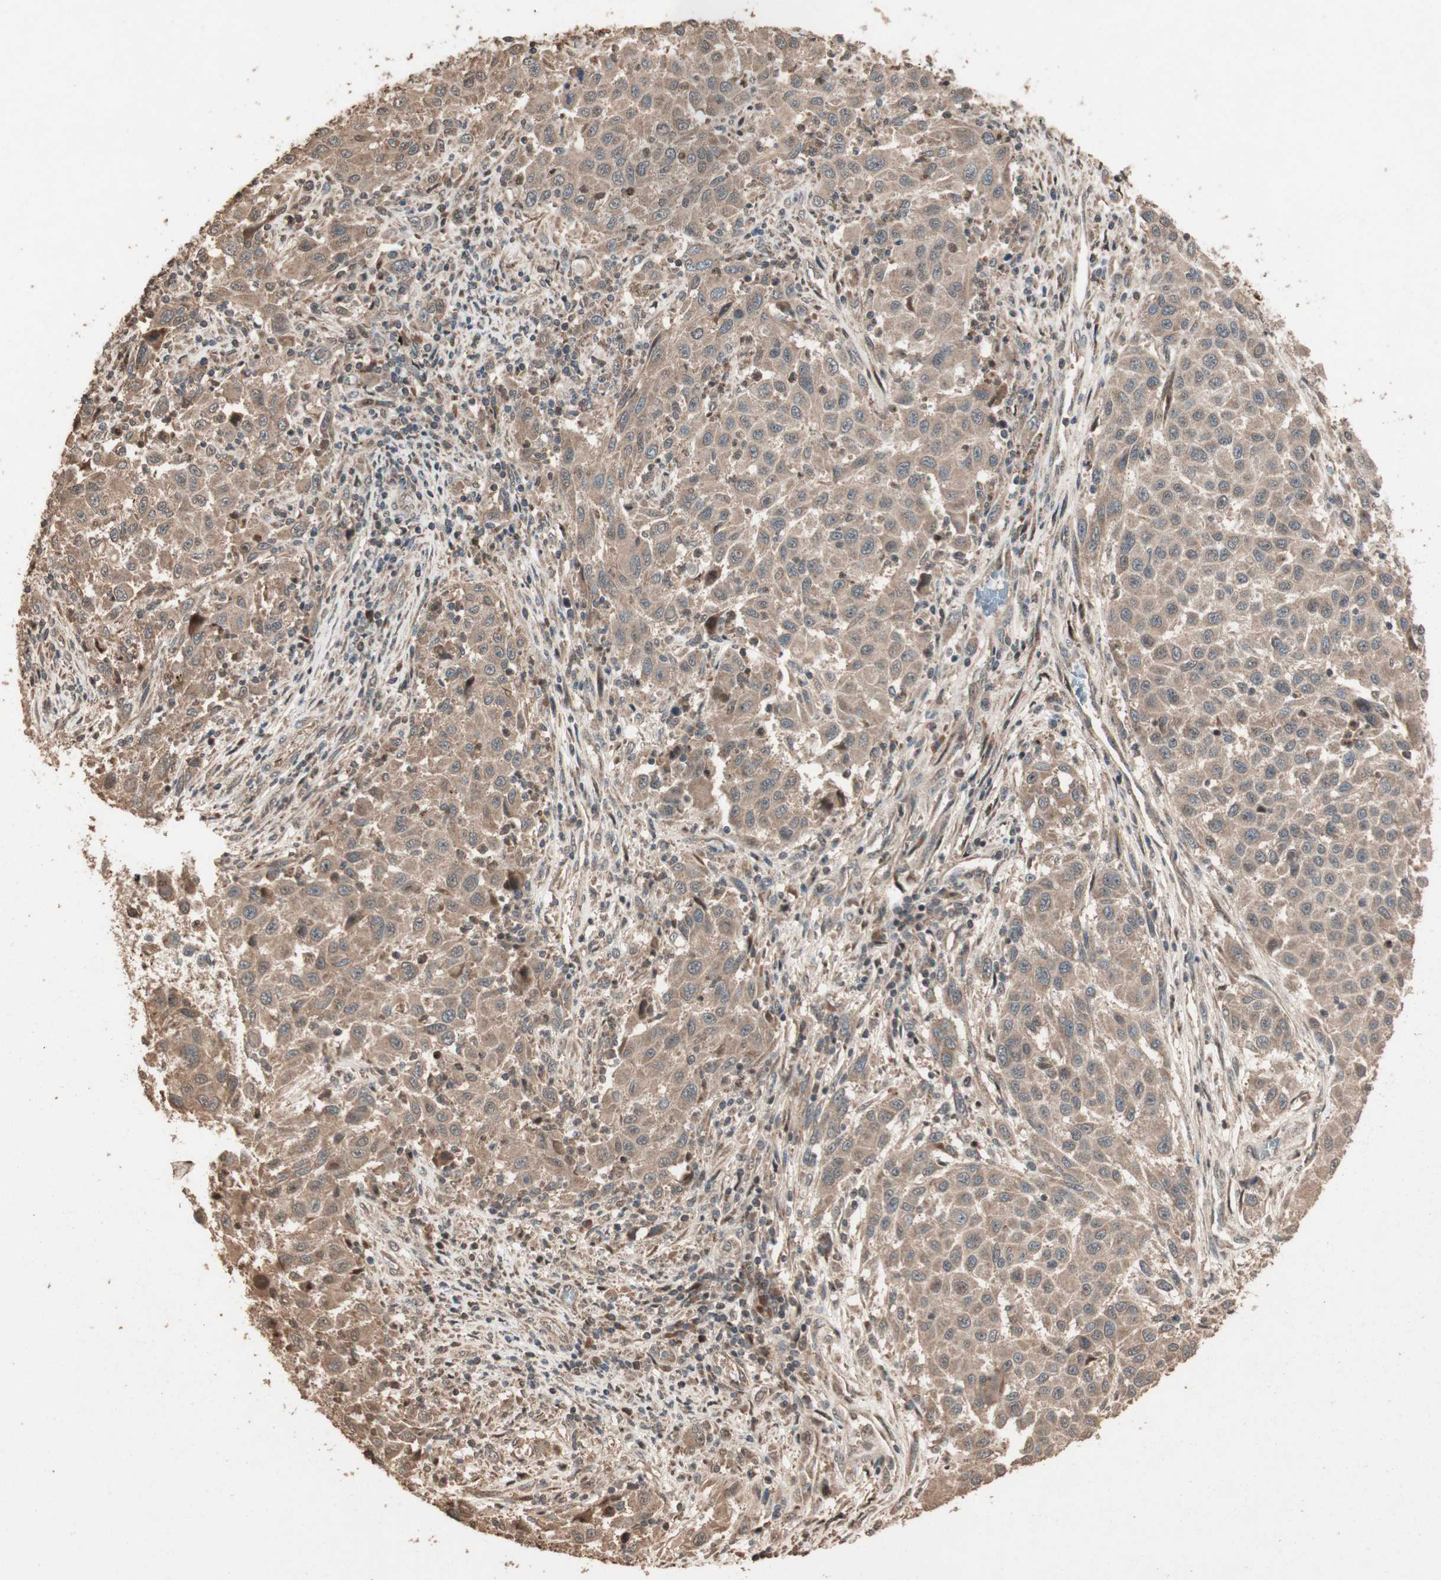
{"staining": {"intensity": "weak", "quantity": ">75%", "location": "cytoplasmic/membranous"}, "tissue": "melanoma", "cell_type": "Tumor cells", "image_type": "cancer", "snomed": [{"axis": "morphology", "description": "Malignant melanoma, Metastatic site"}, {"axis": "topography", "description": "Lymph node"}], "caption": "Tumor cells exhibit low levels of weak cytoplasmic/membranous expression in approximately >75% of cells in human malignant melanoma (metastatic site). Using DAB (brown) and hematoxylin (blue) stains, captured at high magnification using brightfield microscopy.", "gene": "USP20", "patient": {"sex": "male", "age": 61}}